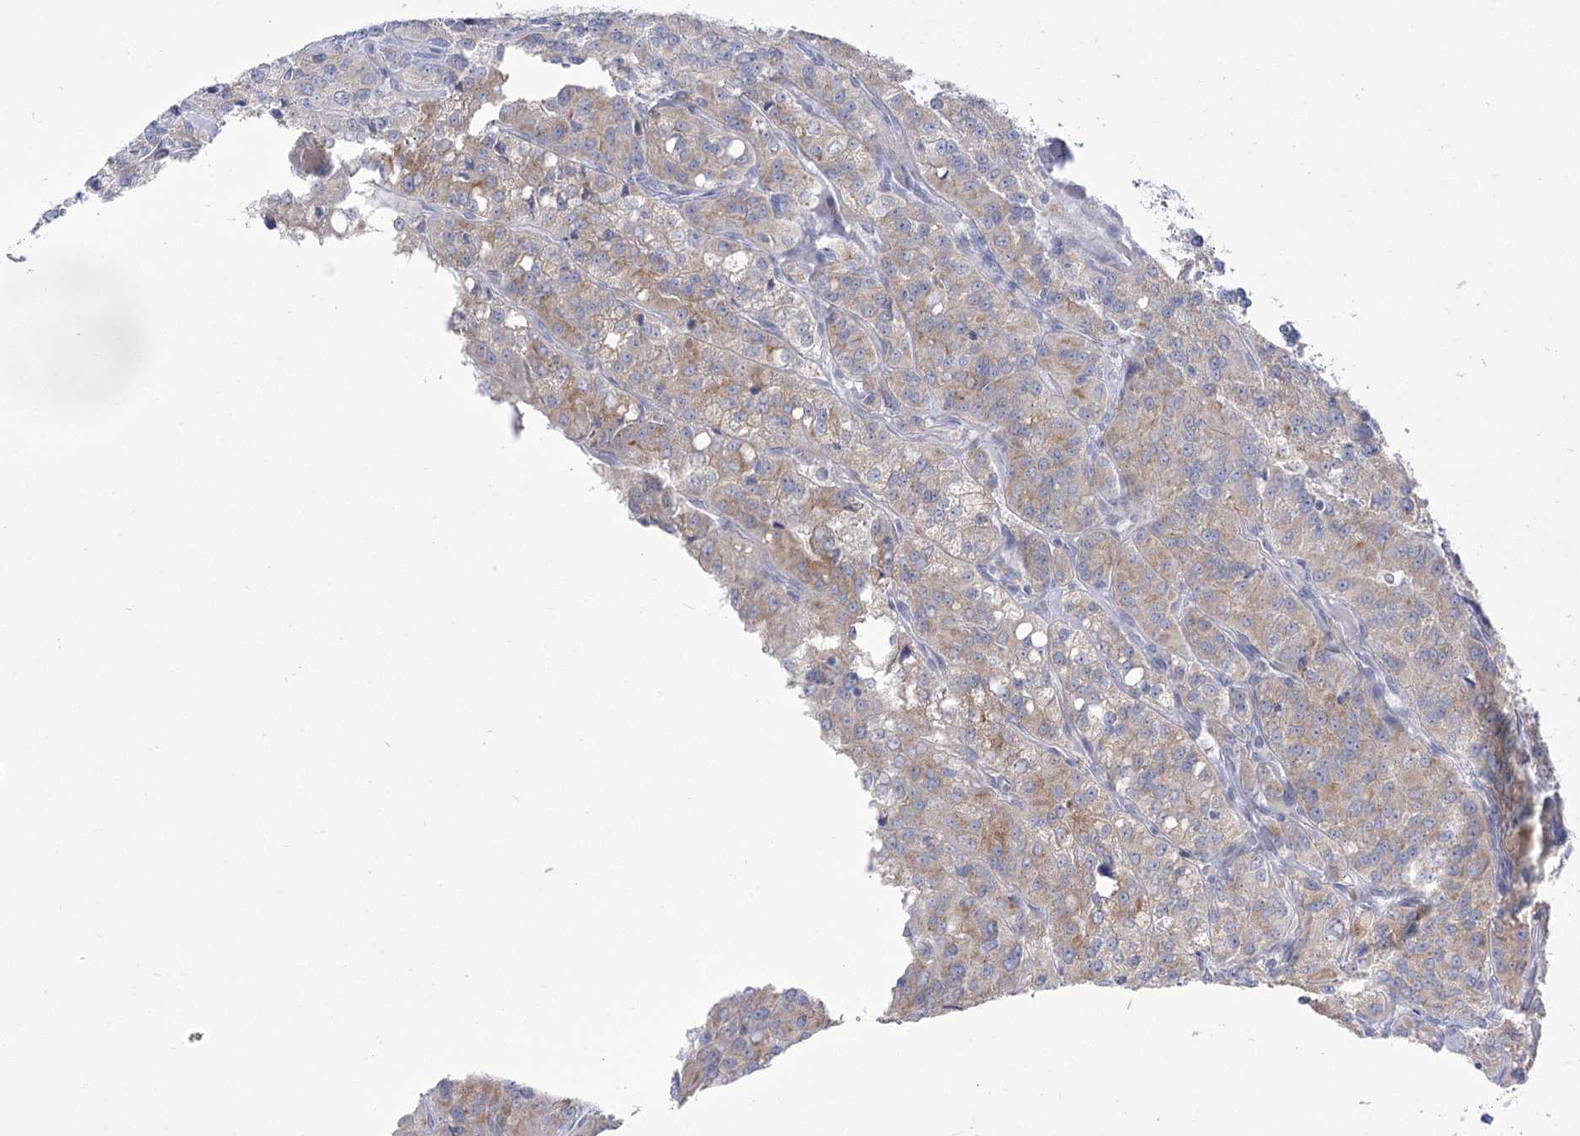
{"staining": {"intensity": "weak", "quantity": "25%-75%", "location": "cytoplasmic/membranous"}, "tissue": "renal cancer", "cell_type": "Tumor cells", "image_type": "cancer", "snomed": [{"axis": "morphology", "description": "Adenocarcinoma, NOS"}, {"axis": "topography", "description": "Kidney"}], "caption": "Renal adenocarcinoma tissue displays weak cytoplasmic/membranous staining in approximately 25%-75% of tumor cells", "gene": "BEND7", "patient": {"sex": "female", "age": 63}}